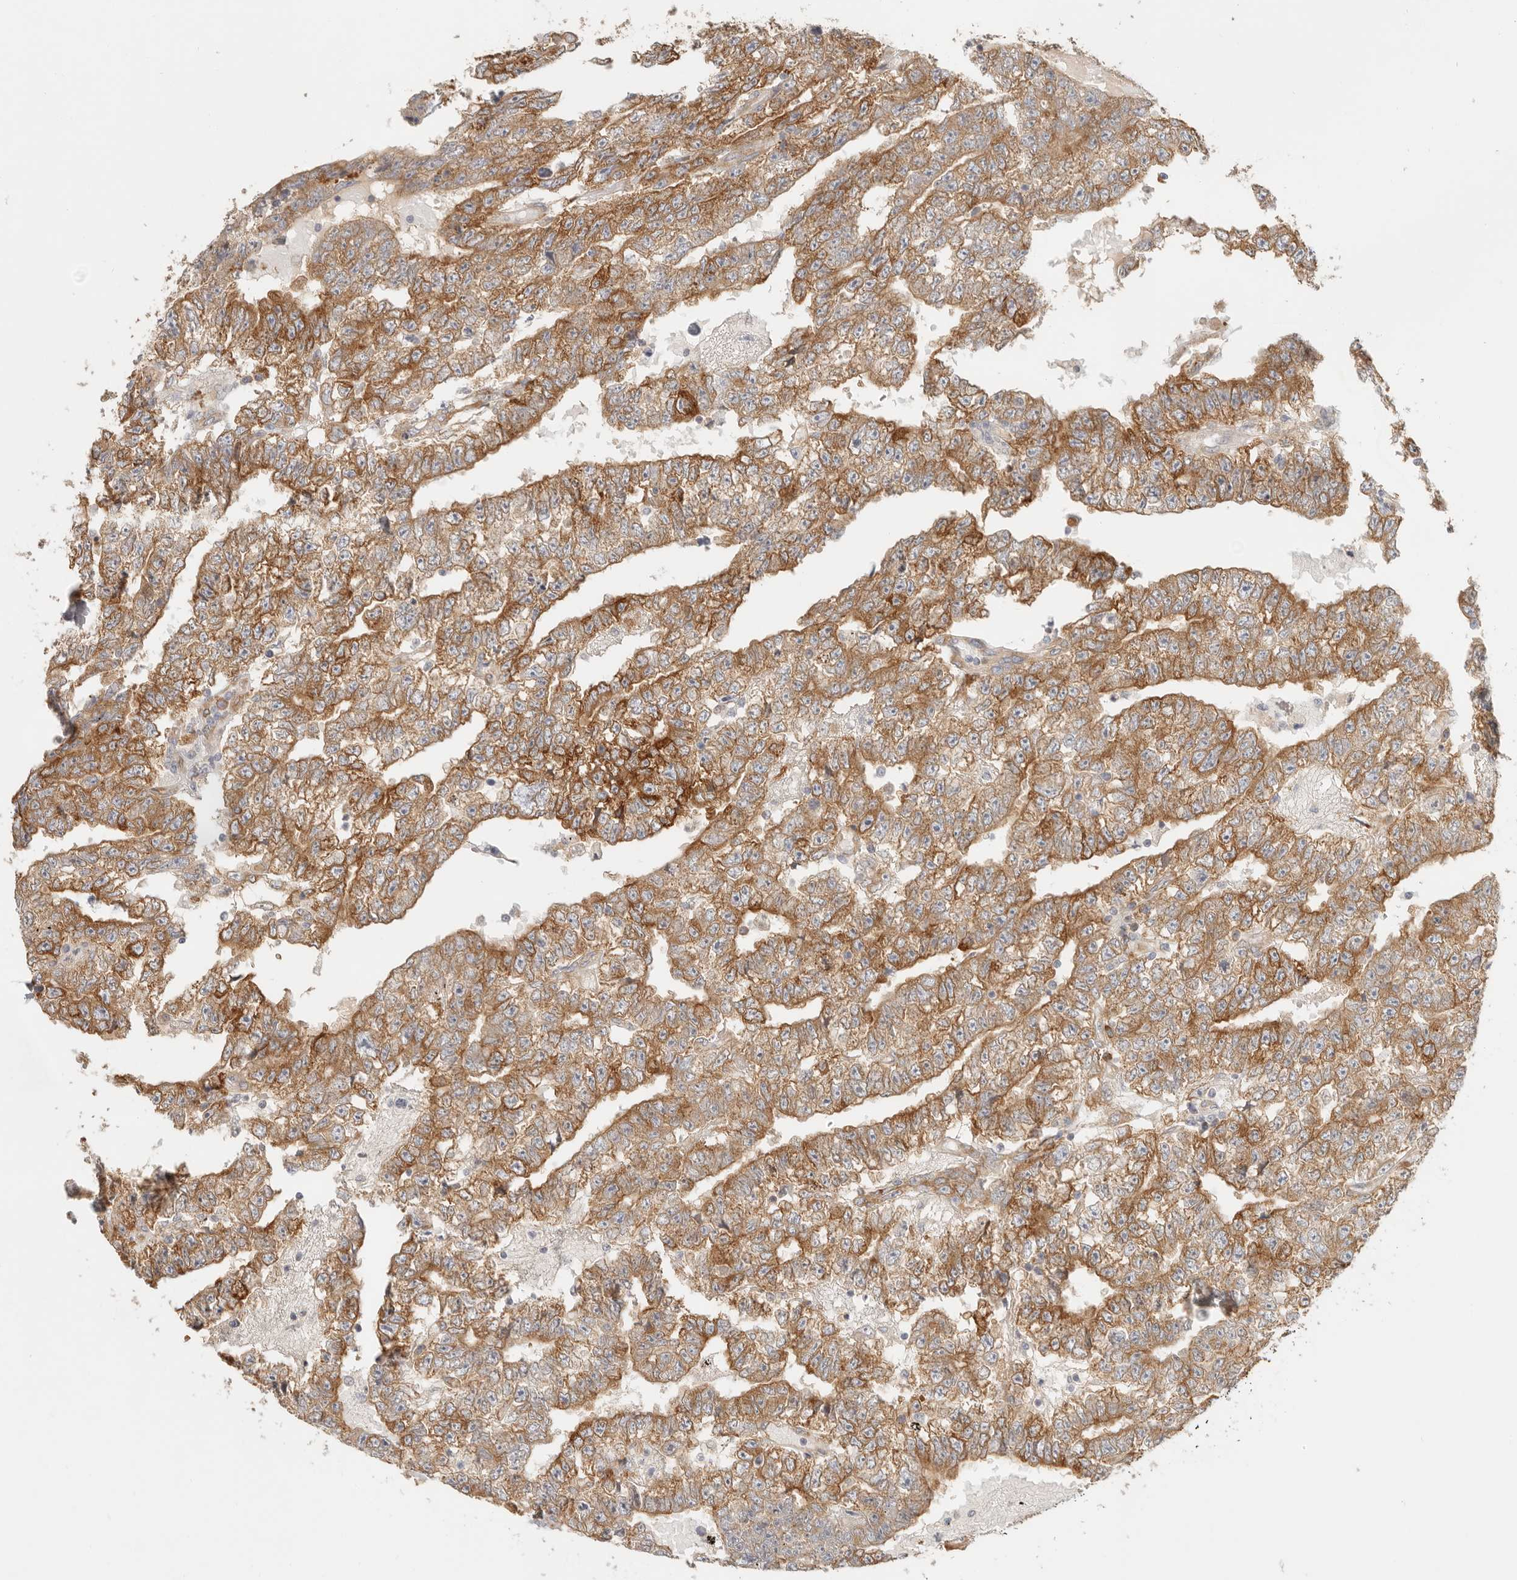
{"staining": {"intensity": "moderate", "quantity": ">75%", "location": "cytoplasmic/membranous"}, "tissue": "testis cancer", "cell_type": "Tumor cells", "image_type": "cancer", "snomed": [{"axis": "morphology", "description": "Carcinoma, Embryonal, NOS"}, {"axis": "topography", "description": "Testis"}], "caption": "Embryonal carcinoma (testis) tissue demonstrates moderate cytoplasmic/membranous positivity in about >75% of tumor cells, visualized by immunohistochemistry.", "gene": "PABPC4", "patient": {"sex": "male", "age": 25}}